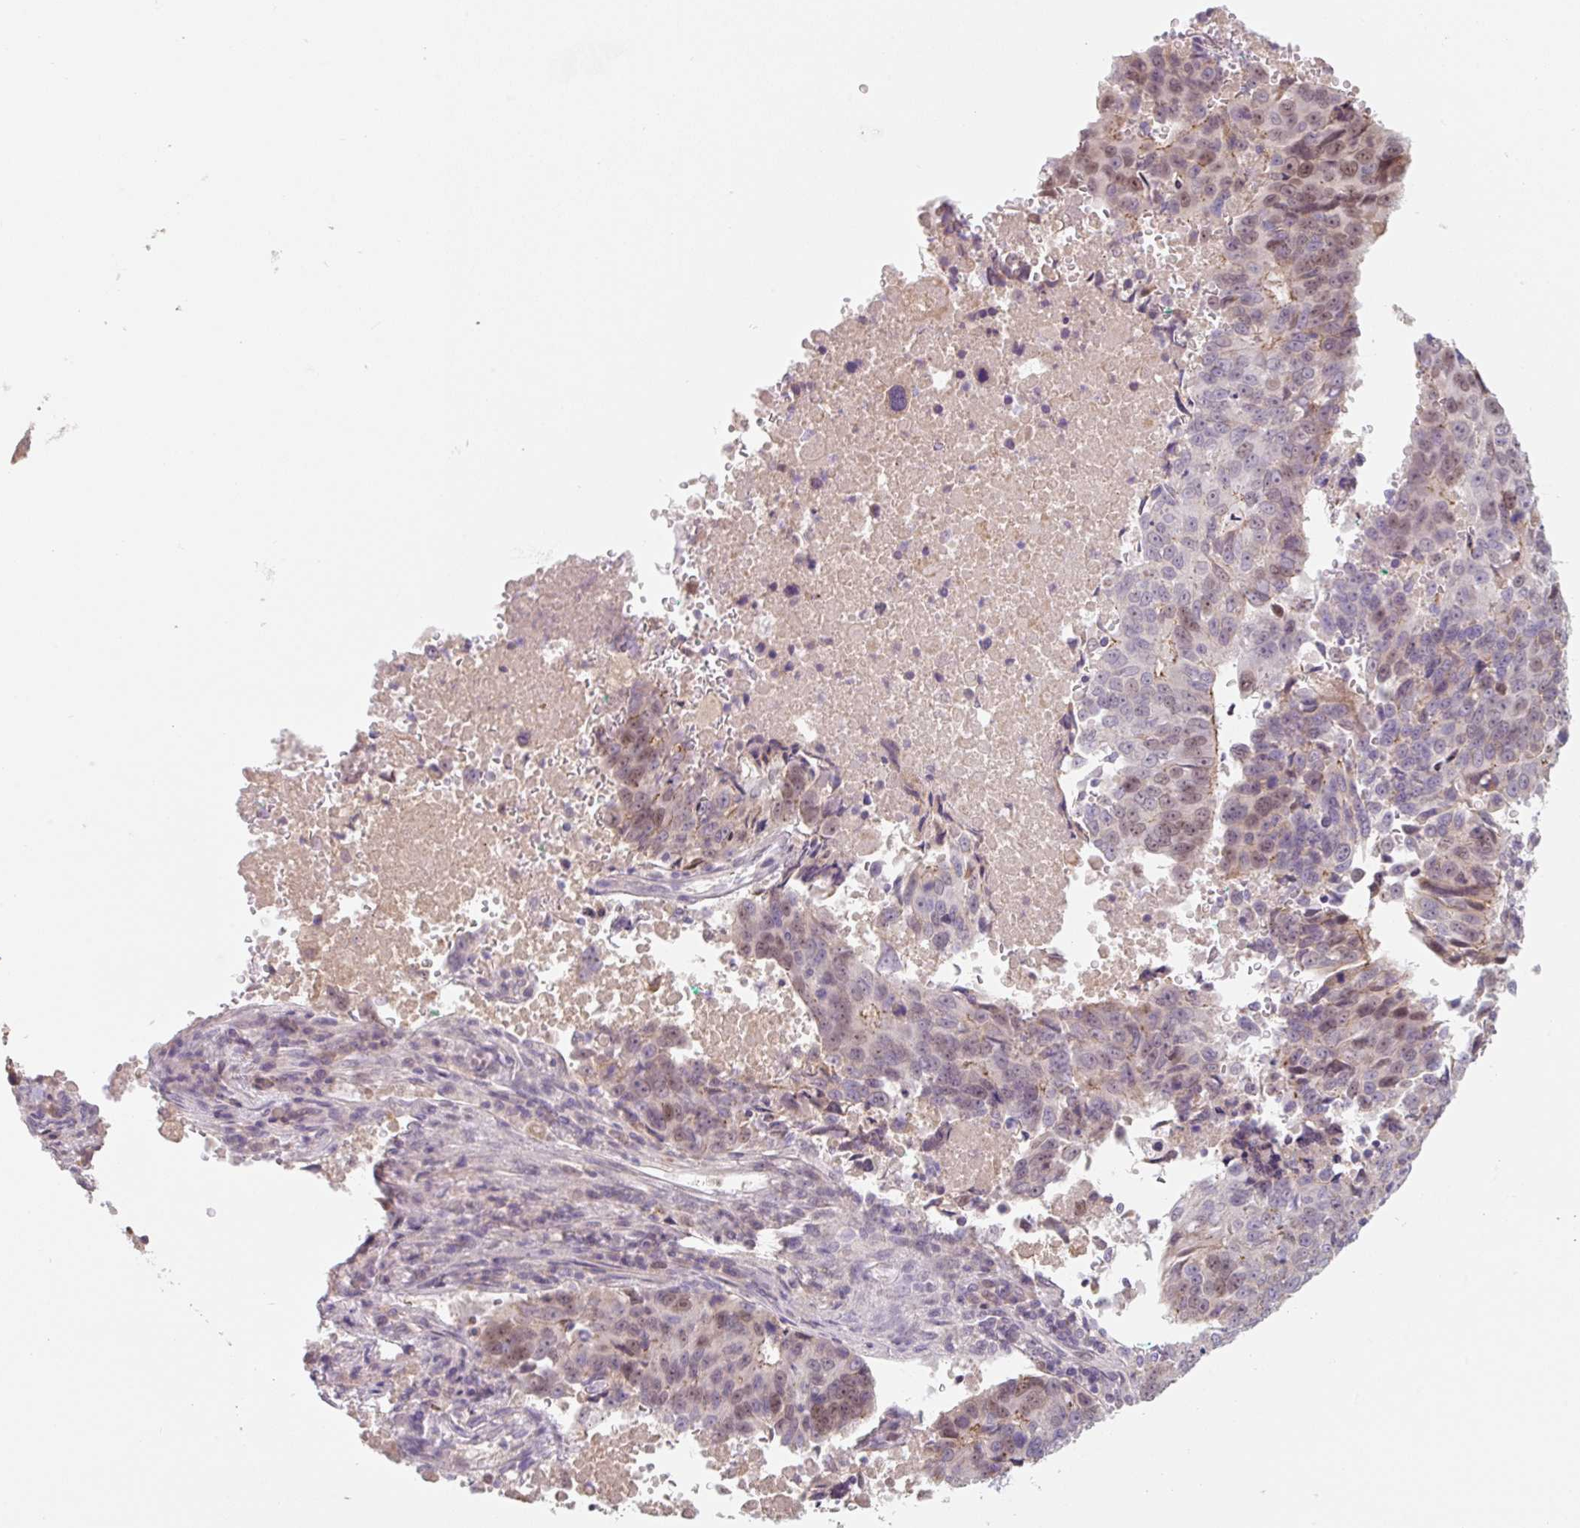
{"staining": {"intensity": "weak", "quantity": ">75%", "location": "nuclear"}, "tissue": "lung cancer", "cell_type": "Tumor cells", "image_type": "cancer", "snomed": [{"axis": "morphology", "description": "Squamous cell carcinoma, NOS"}, {"axis": "topography", "description": "Lung"}], "caption": "Approximately >75% of tumor cells in lung squamous cell carcinoma demonstrate weak nuclear protein expression as visualized by brown immunohistochemical staining.", "gene": "MIA2", "patient": {"sex": "female", "age": 66}}